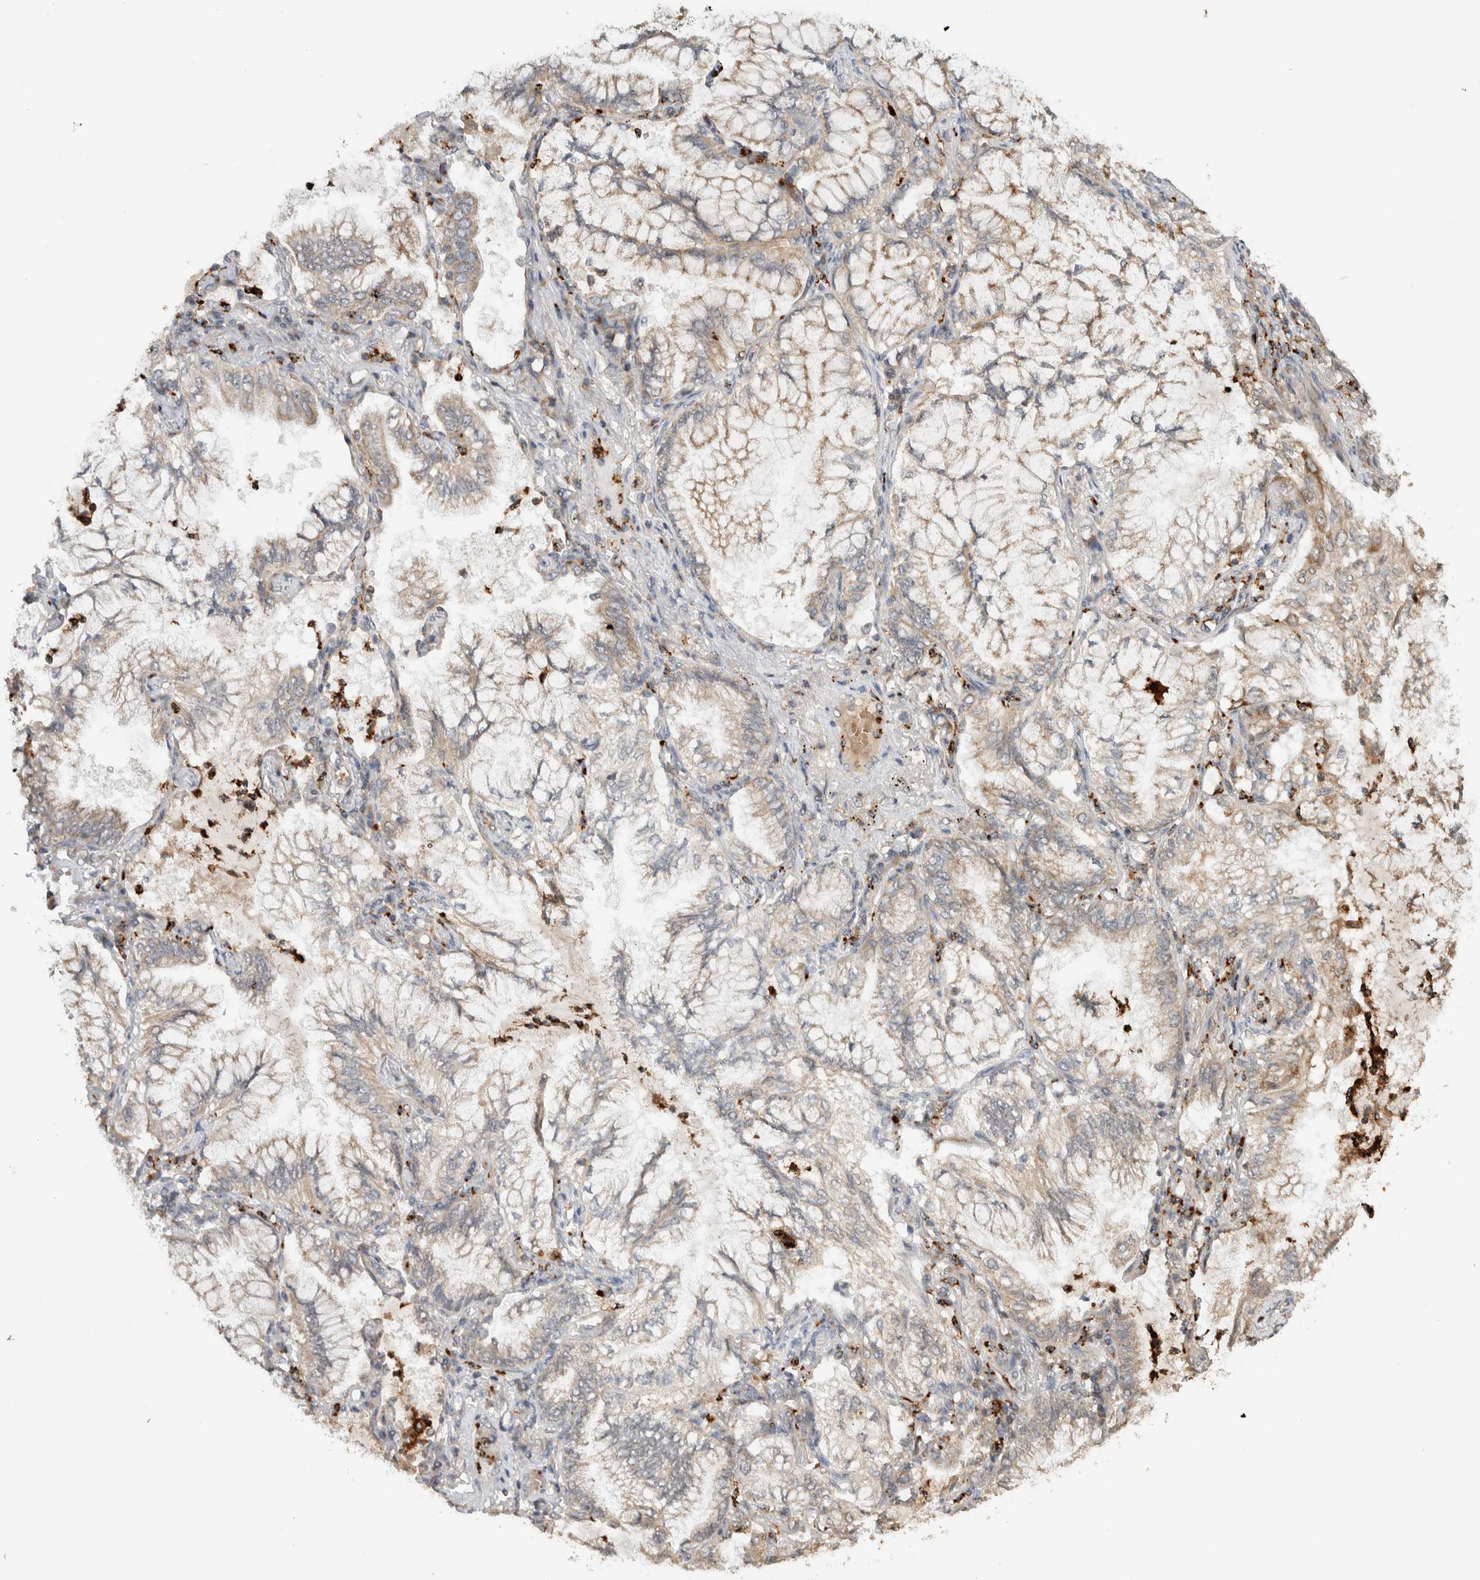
{"staining": {"intensity": "weak", "quantity": "25%-75%", "location": "cytoplasmic/membranous"}, "tissue": "lung cancer", "cell_type": "Tumor cells", "image_type": "cancer", "snomed": [{"axis": "morphology", "description": "Adenocarcinoma, NOS"}, {"axis": "topography", "description": "Lung"}], "caption": "The photomicrograph displays staining of lung cancer (adenocarcinoma), revealing weak cytoplasmic/membranous protein positivity (brown color) within tumor cells. The staining is performed using DAB (3,3'-diaminobenzidine) brown chromogen to label protein expression. The nuclei are counter-stained blue using hematoxylin.", "gene": "VPS53", "patient": {"sex": "female", "age": 70}}